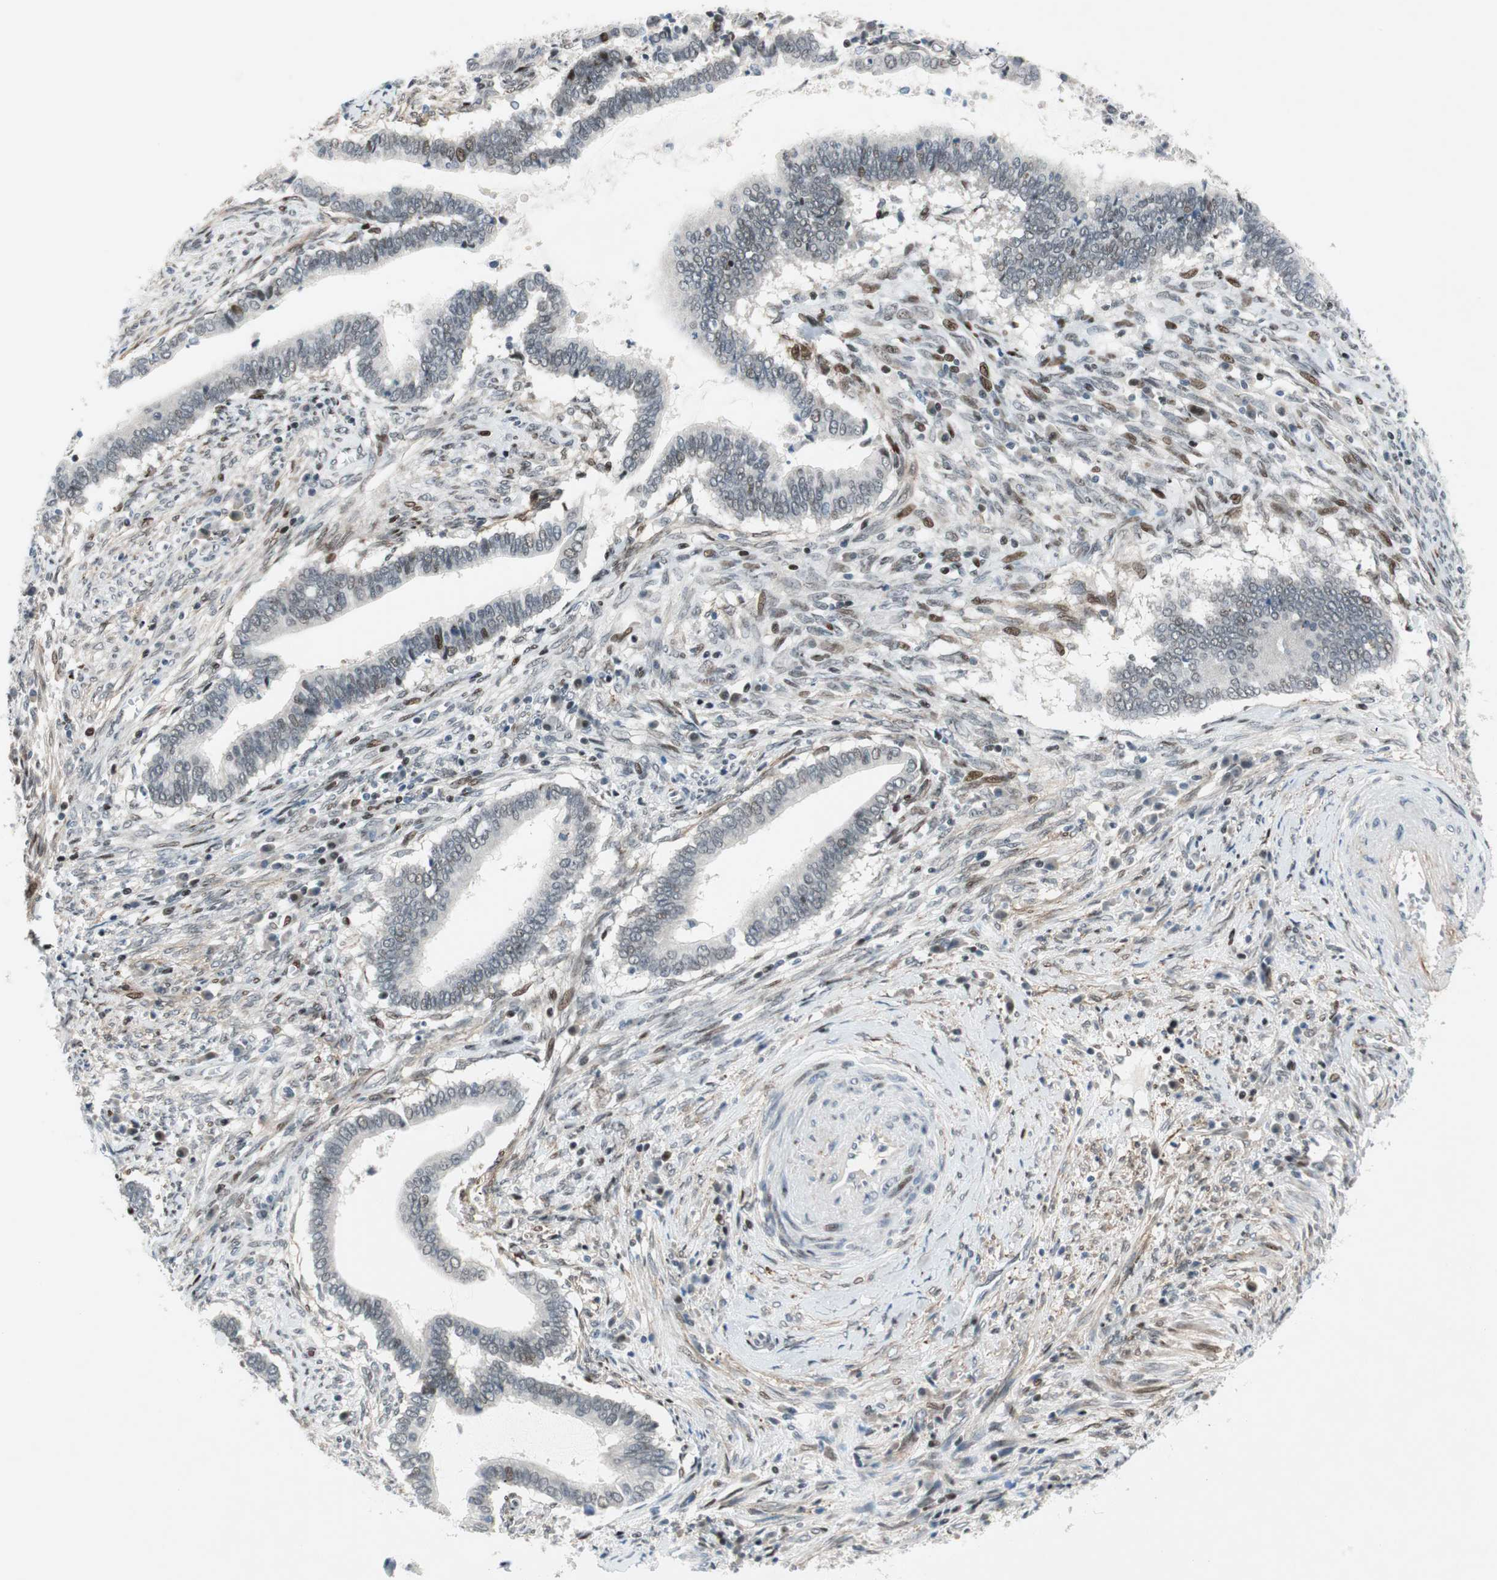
{"staining": {"intensity": "strong", "quantity": "<25%", "location": "nuclear"}, "tissue": "cervical cancer", "cell_type": "Tumor cells", "image_type": "cancer", "snomed": [{"axis": "morphology", "description": "Adenocarcinoma, NOS"}, {"axis": "topography", "description": "Cervix"}], "caption": "Human cervical adenocarcinoma stained with a protein marker reveals strong staining in tumor cells.", "gene": "FBXO44", "patient": {"sex": "female", "age": 44}}